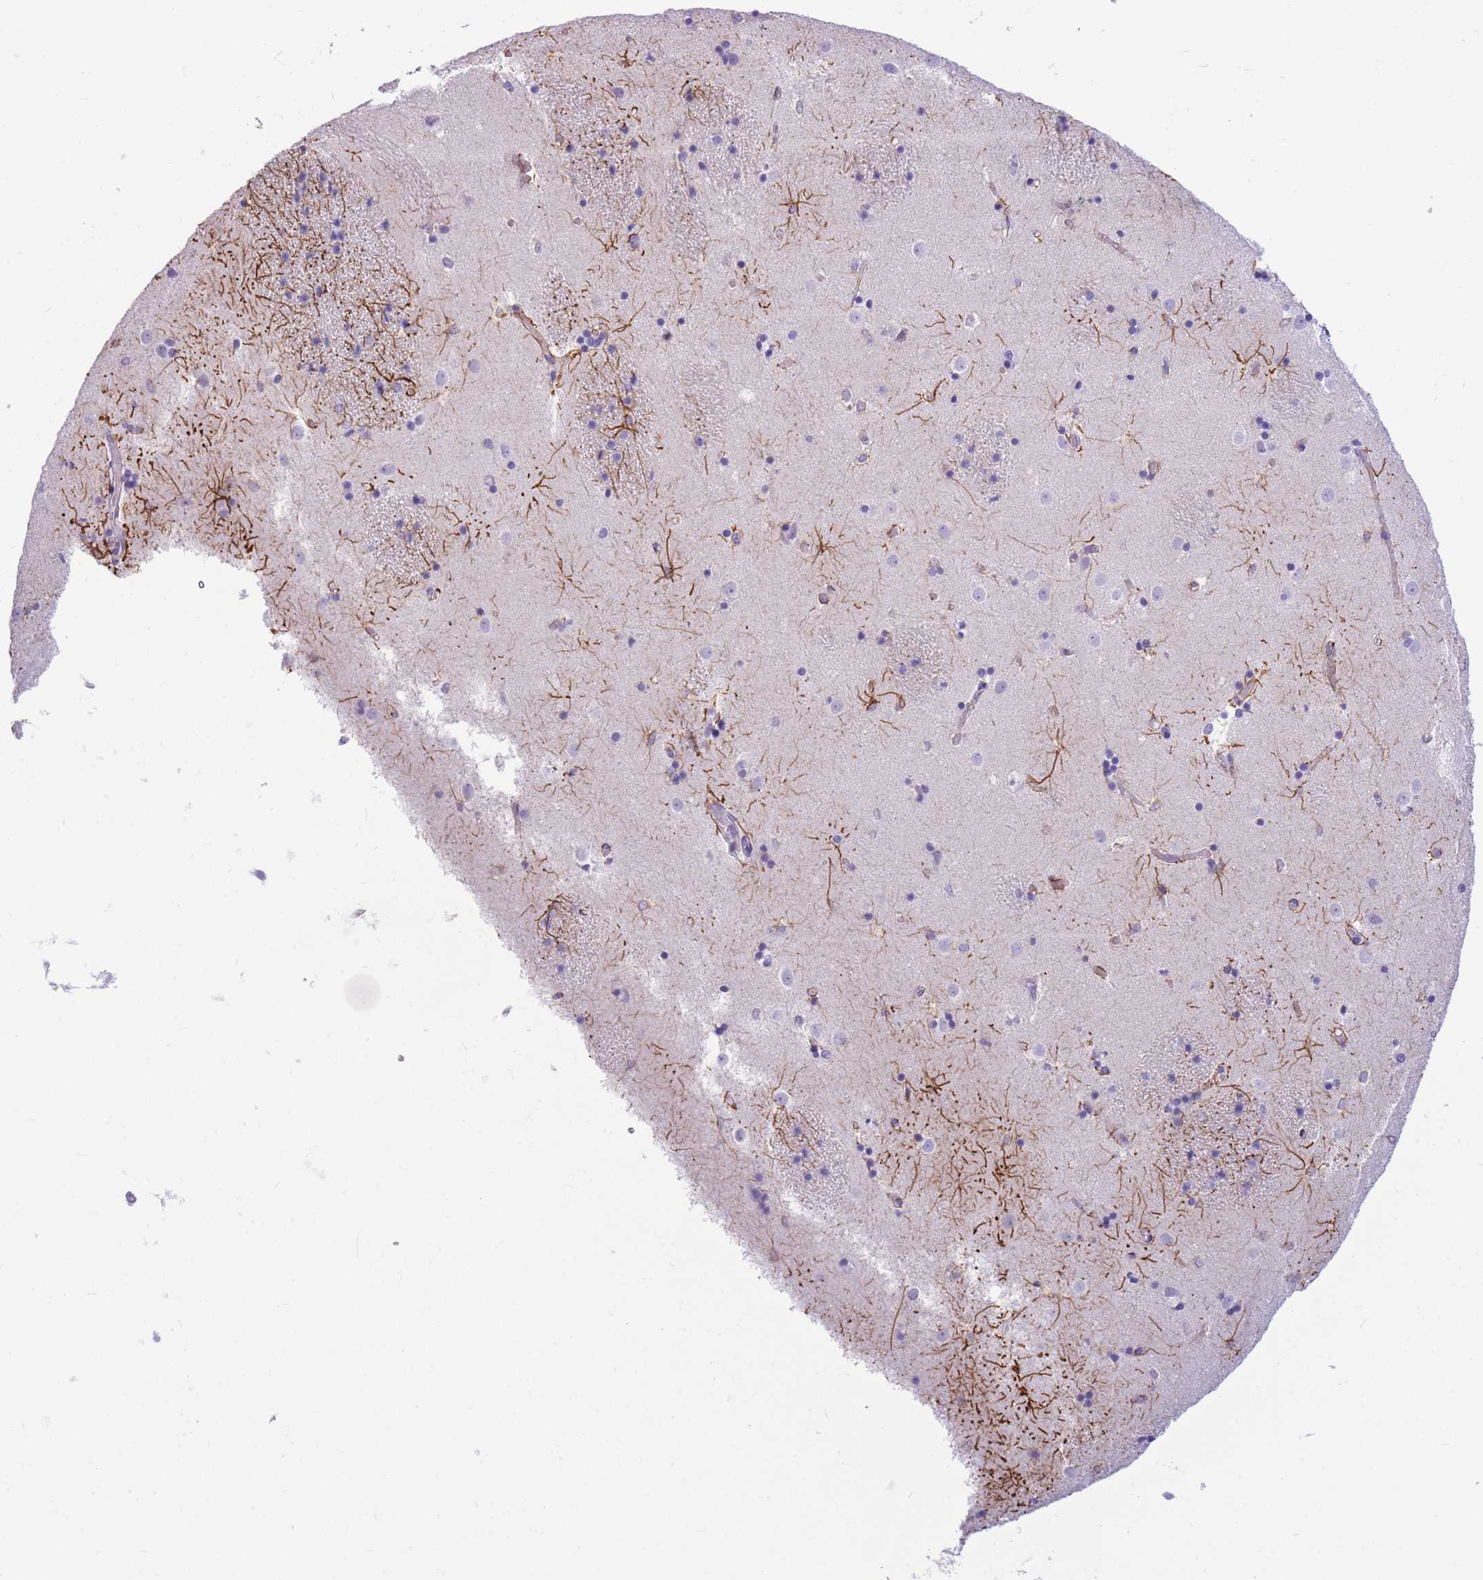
{"staining": {"intensity": "strong", "quantity": "<25%", "location": "cytoplasmic/membranous"}, "tissue": "caudate", "cell_type": "Glial cells", "image_type": "normal", "snomed": [{"axis": "morphology", "description": "Normal tissue, NOS"}, {"axis": "topography", "description": "Lateral ventricle wall"}], "caption": "Unremarkable caudate exhibits strong cytoplasmic/membranous expression in approximately <25% of glial cells The staining was performed using DAB to visualize the protein expression in brown, while the nuclei were stained in blue with hematoxylin (Magnification: 20x)..", "gene": "ZNF311", "patient": {"sex": "female", "age": 52}}